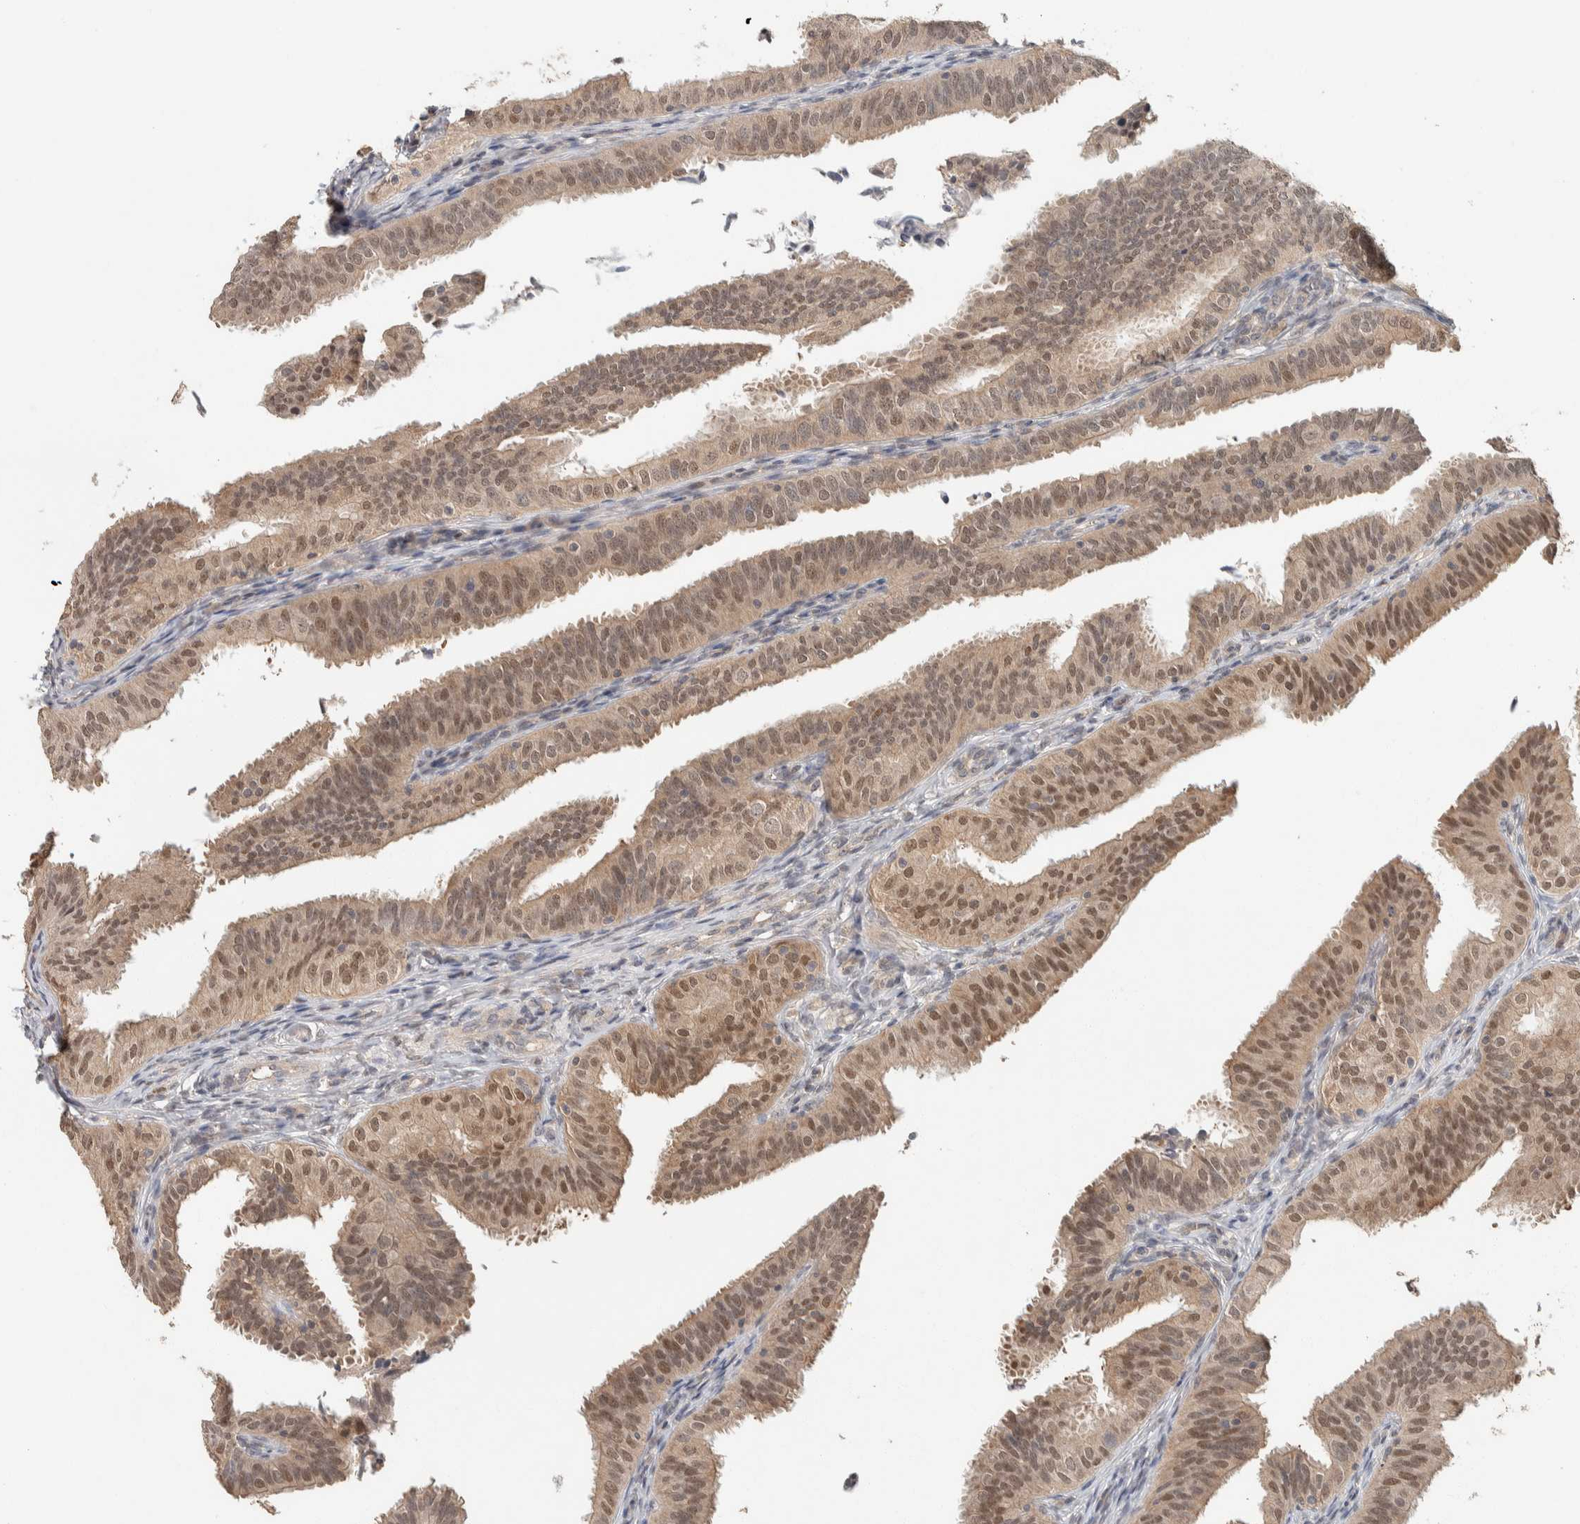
{"staining": {"intensity": "moderate", "quantity": ">75%", "location": "cytoplasmic/membranous,nuclear"}, "tissue": "fallopian tube", "cell_type": "Glandular cells", "image_type": "normal", "snomed": [{"axis": "morphology", "description": "Normal tissue, NOS"}, {"axis": "topography", "description": "Fallopian tube"}], "caption": "Normal fallopian tube shows moderate cytoplasmic/membranous,nuclear positivity in approximately >75% of glandular cells The protein is stained brown, and the nuclei are stained in blue (DAB (3,3'-diaminobenzidine) IHC with brightfield microscopy, high magnification)..", "gene": "ZNF567", "patient": {"sex": "female", "age": 35}}